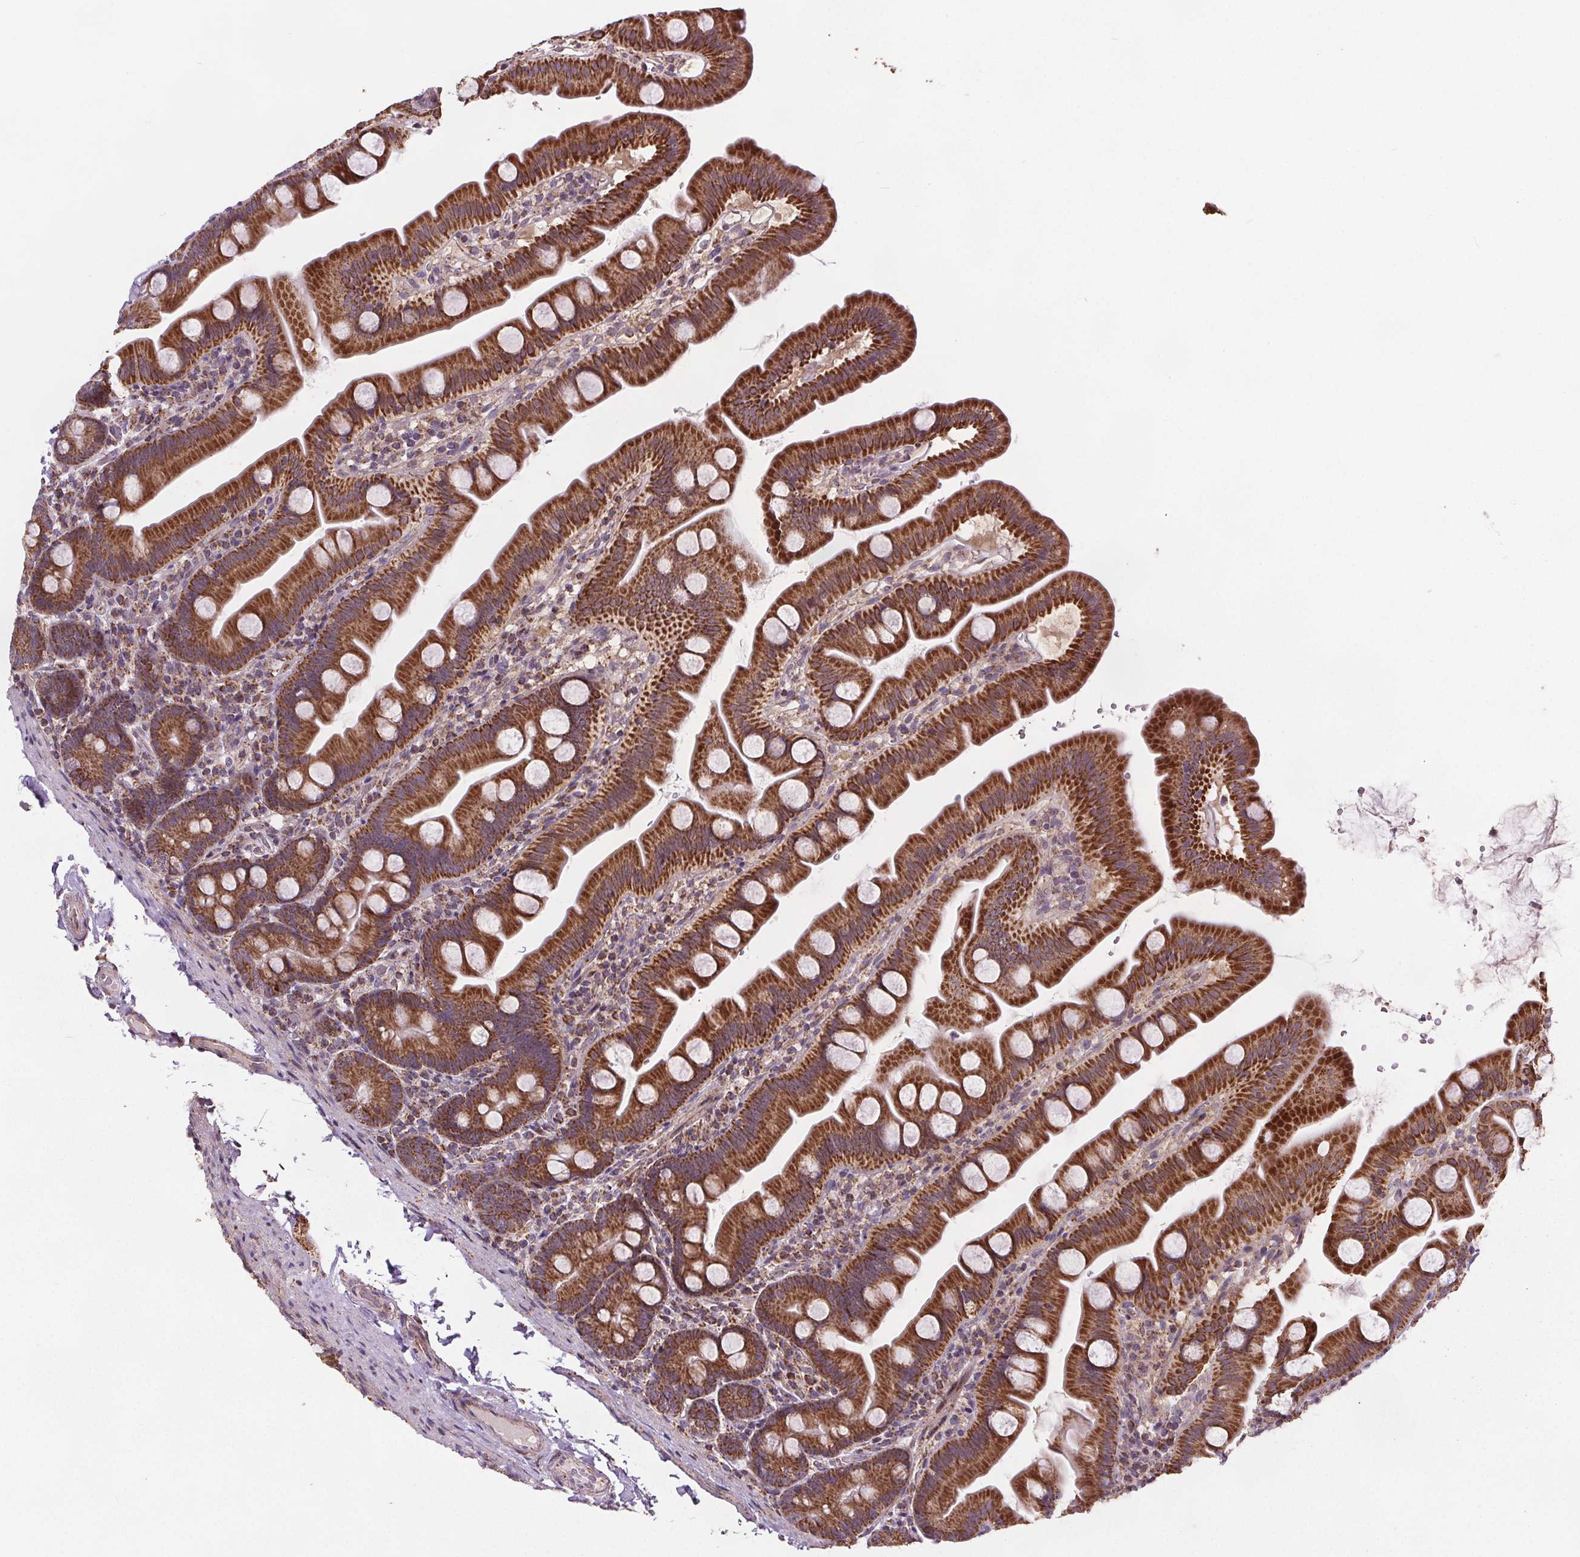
{"staining": {"intensity": "strong", "quantity": ">75%", "location": "cytoplasmic/membranous"}, "tissue": "small intestine", "cell_type": "Glandular cells", "image_type": "normal", "snomed": [{"axis": "morphology", "description": "Normal tissue, NOS"}, {"axis": "topography", "description": "Small intestine"}], "caption": "This image displays immunohistochemistry (IHC) staining of unremarkable human small intestine, with high strong cytoplasmic/membranous staining in about >75% of glandular cells.", "gene": "SUCLA2", "patient": {"sex": "female", "age": 68}}